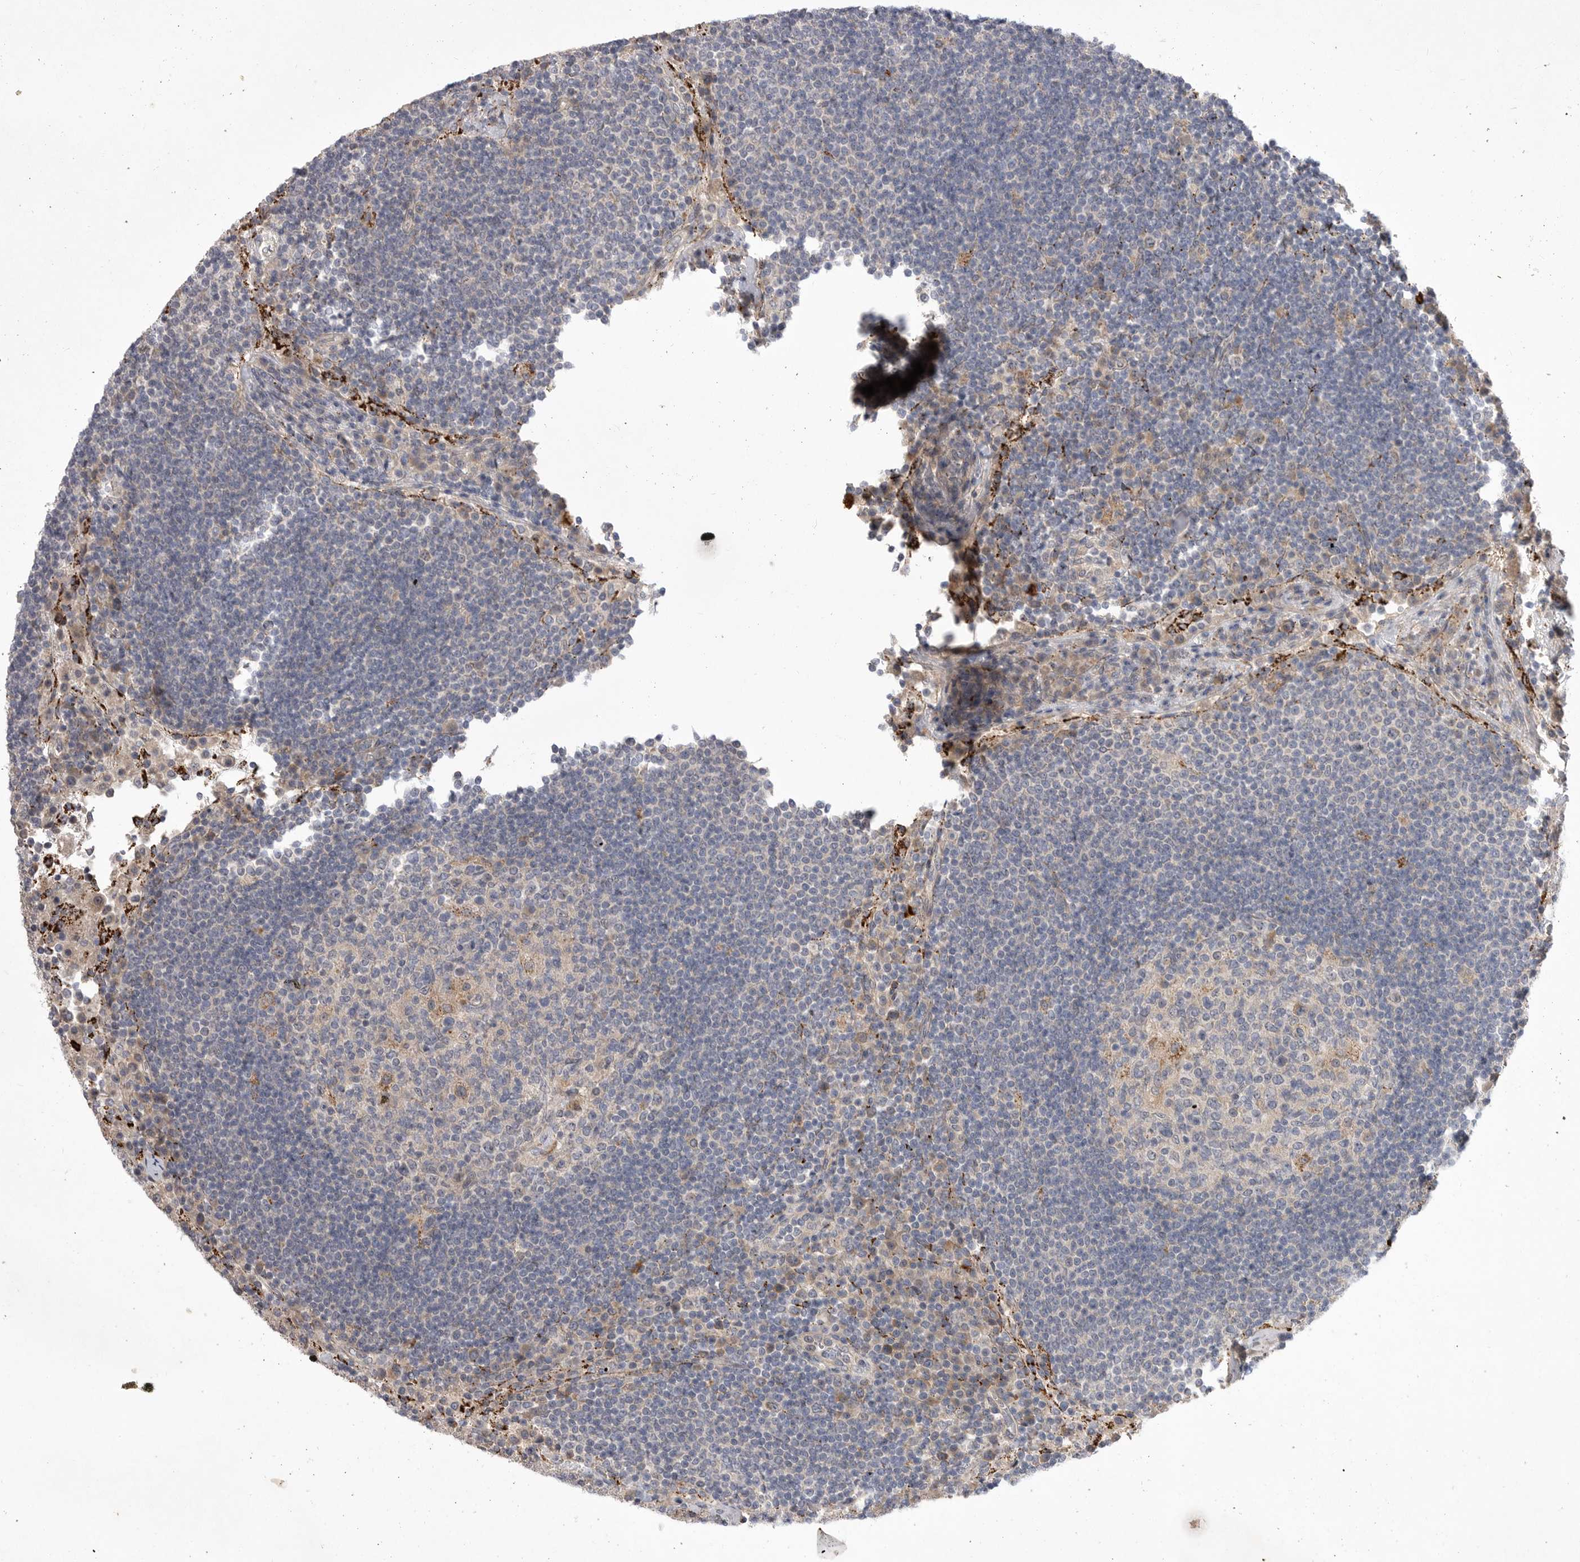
{"staining": {"intensity": "weak", "quantity": "<25%", "location": "cytoplasmic/membranous"}, "tissue": "lymph node", "cell_type": "Germinal center cells", "image_type": "normal", "snomed": [{"axis": "morphology", "description": "Normal tissue, NOS"}, {"axis": "topography", "description": "Lymph node"}], "caption": "Image shows no protein expression in germinal center cells of normal lymph node.", "gene": "DHDDS", "patient": {"sex": "female", "age": 53}}